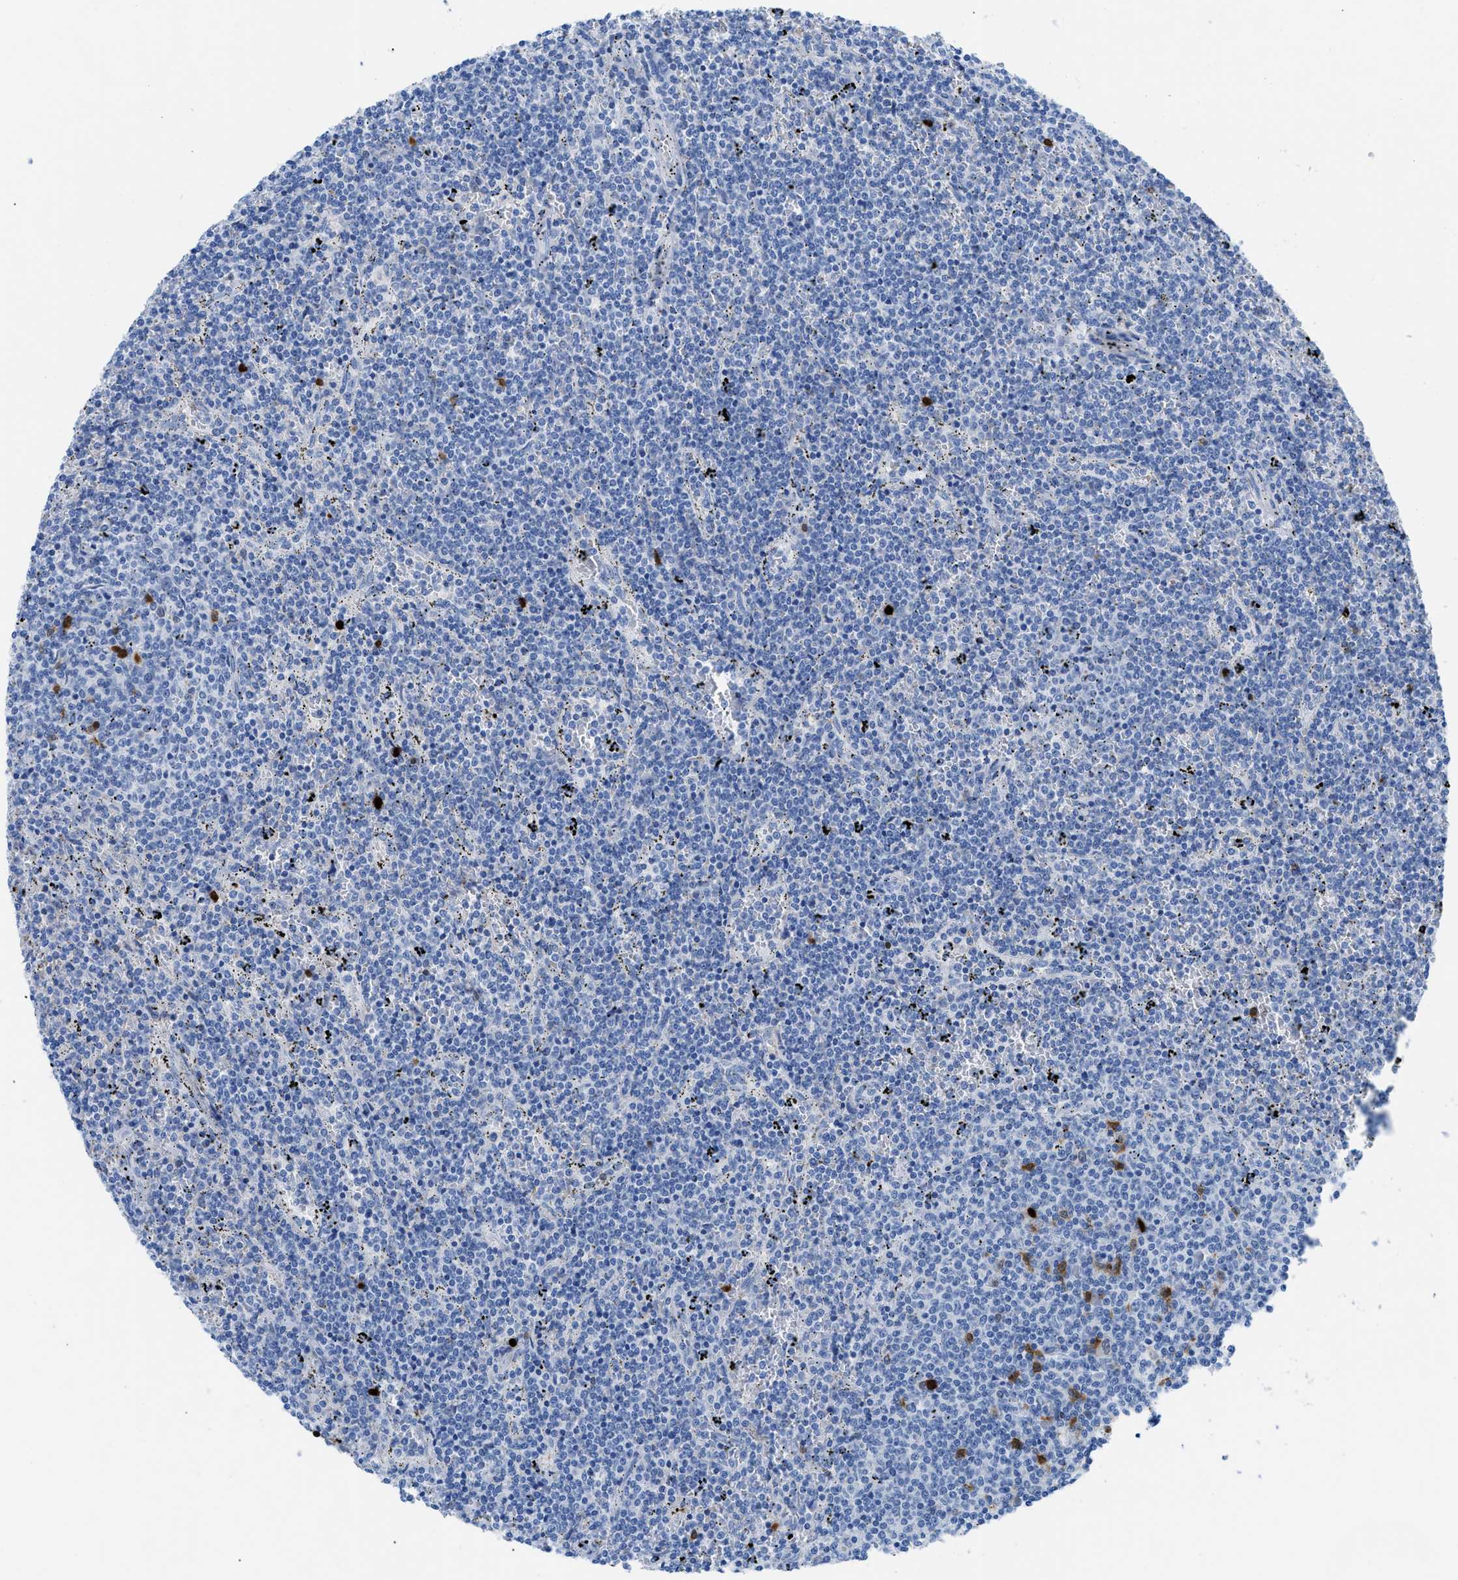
{"staining": {"intensity": "negative", "quantity": "none", "location": "none"}, "tissue": "lymphoma", "cell_type": "Tumor cells", "image_type": "cancer", "snomed": [{"axis": "morphology", "description": "Malignant lymphoma, non-Hodgkin's type, Low grade"}, {"axis": "topography", "description": "Spleen"}], "caption": "Image shows no significant protein positivity in tumor cells of low-grade malignant lymphoma, non-Hodgkin's type. (Brightfield microscopy of DAB immunohistochemistry (IHC) at high magnification).", "gene": "TCL1A", "patient": {"sex": "female", "age": 50}}